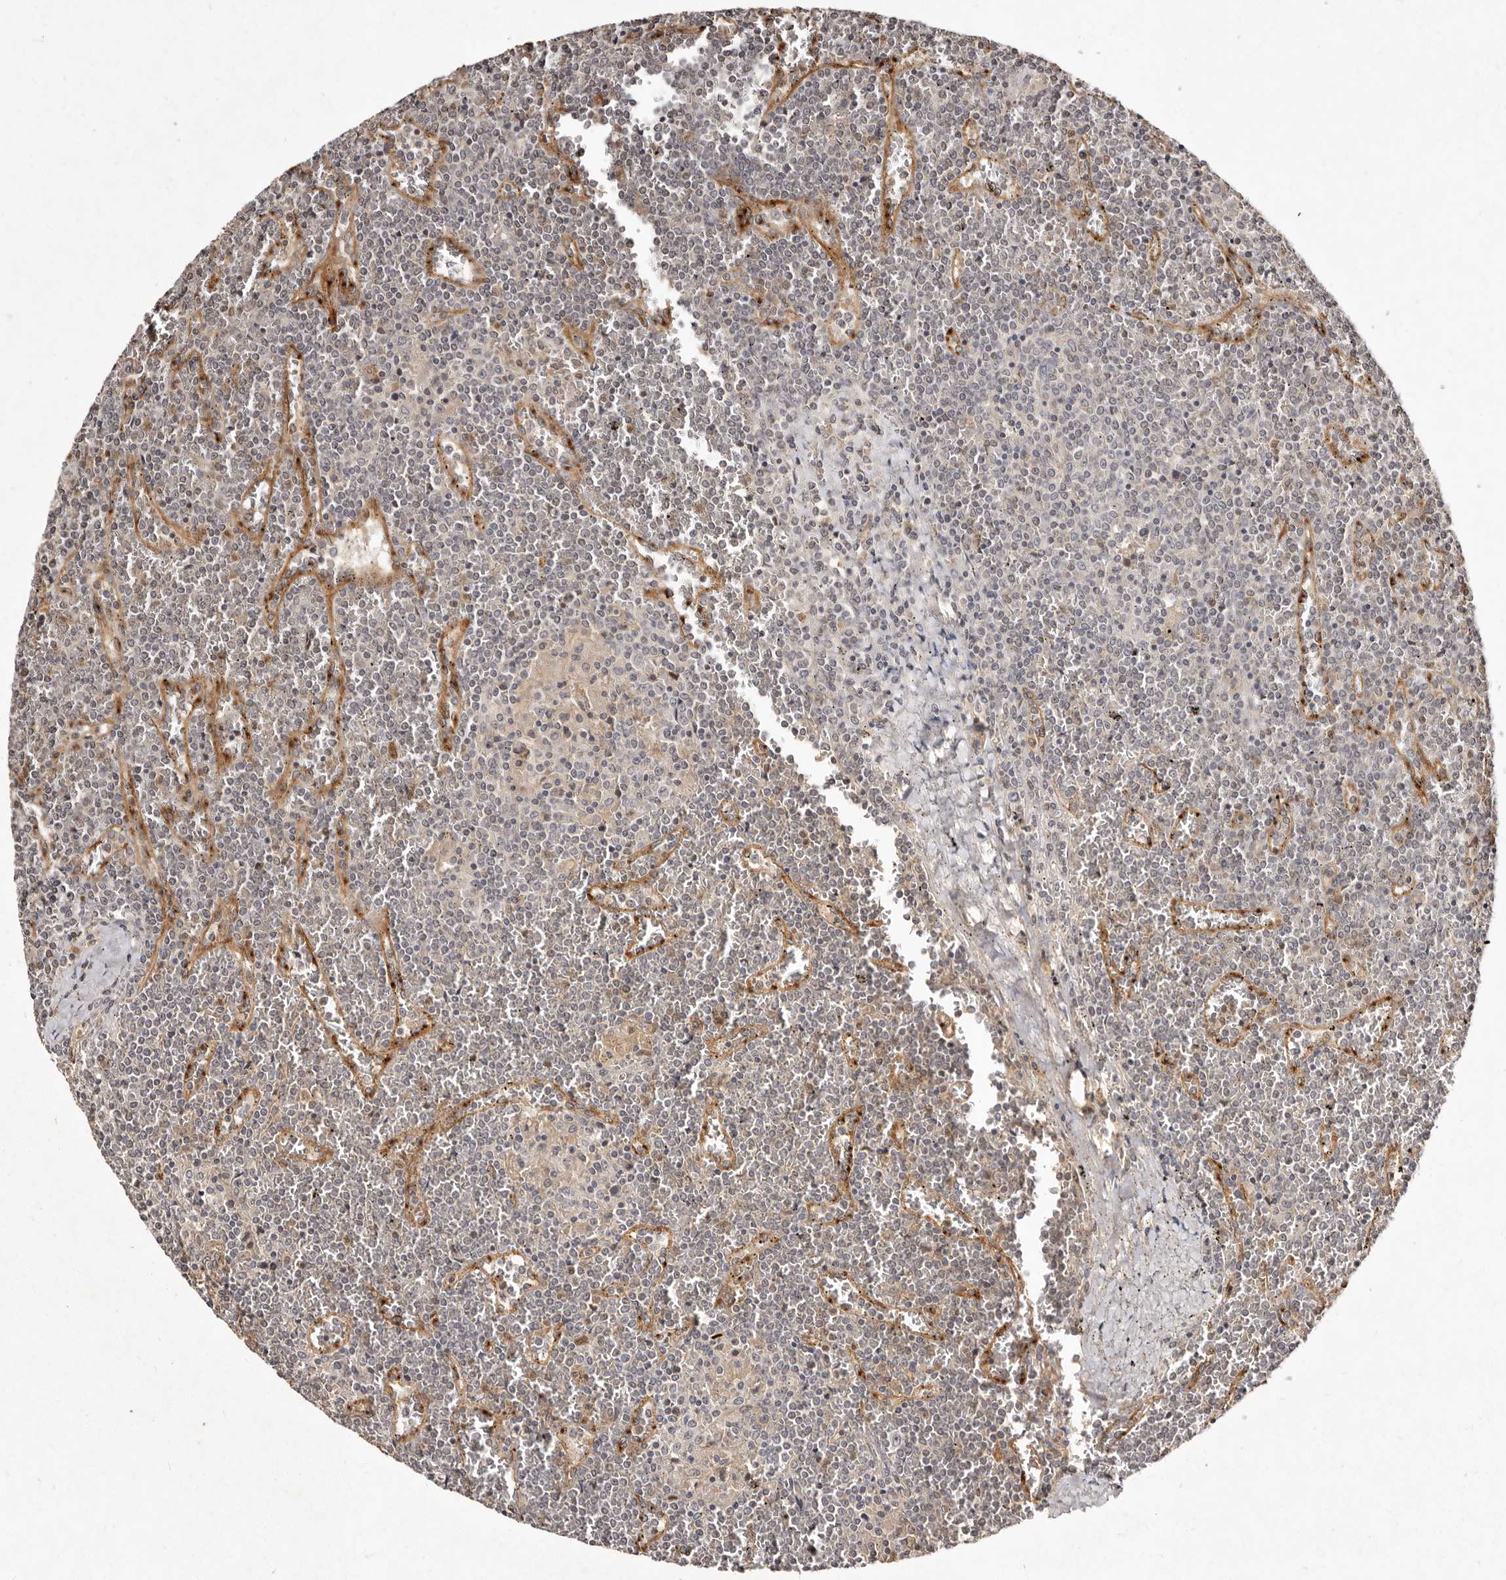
{"staining": {"intensity": "negative", "quantity": "none", "location": "none"}, "tissue": "lymphoma", "cell_type": "Tumor cells", "image_type": "cancer", "snomed": [{"axis": "morphology", "description": "Malignant lymphoma, non-Hodgkin's type, Low grade"}, {"axis": "topography", "description": "Spleen"}], "caption": "Photomicrograph shows no significant protein expression in tumor cells of low-grade malignant lymphoma, non-Hodgkin's type.", "gene": "LCORL", "patient": {"sex": "female", "age": 19}}